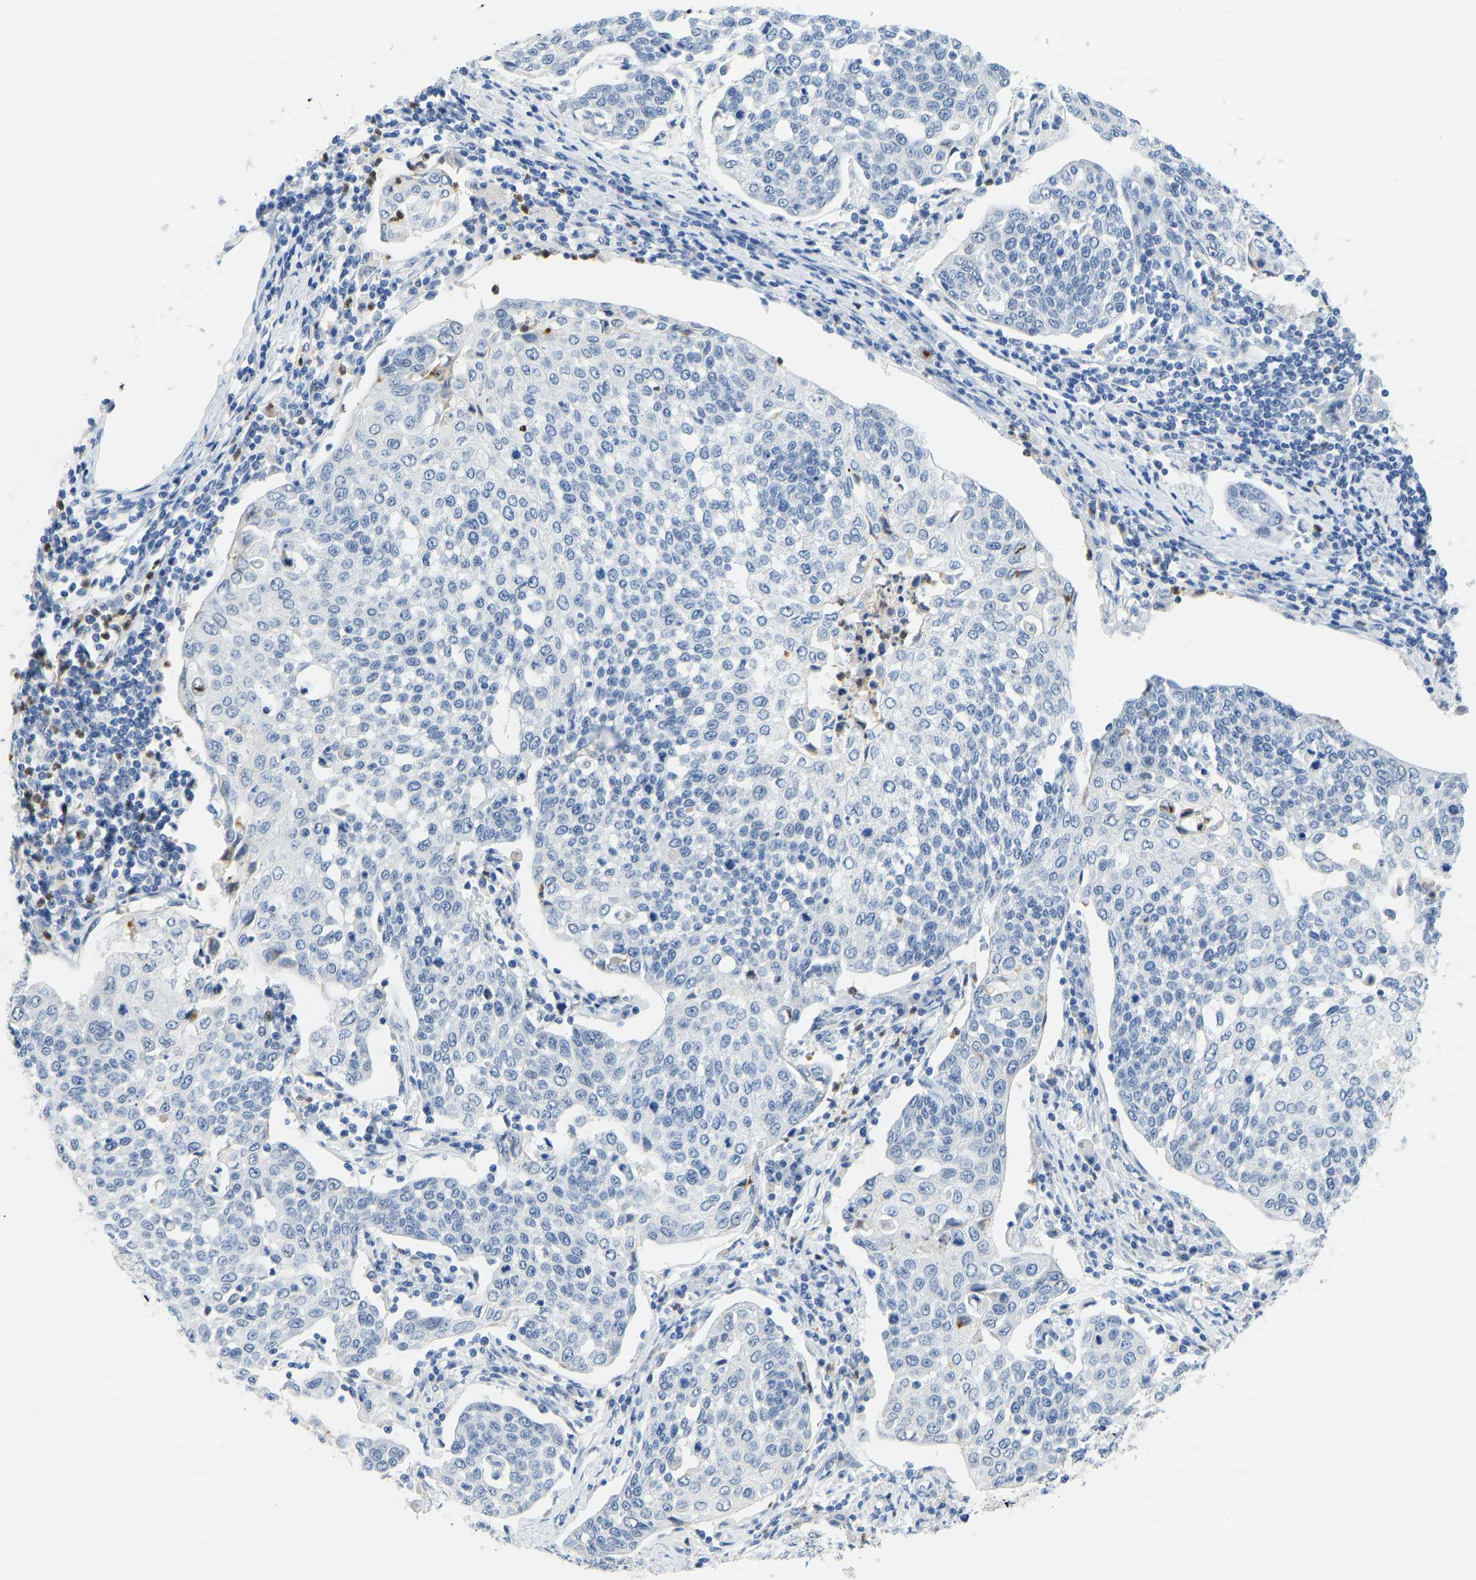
{"staining": {"intensity": "negative", "quantity": "none", "location": "none"}, "tissue": "cervical cancer", "cell_type": "Tumor cells", "image_type": "cancer", "snomed": [{"axis": "morphology", "description": "Squamous cell carcinoma, NOS"}, {"axis": "topography", "description": "Cervix"}], "caption": "Tumor cells show no significant protein staining in cervical squamous cell carcinoma.", "gene": "TXNDC2", "patient": {"sex": "female", "age": 34}}